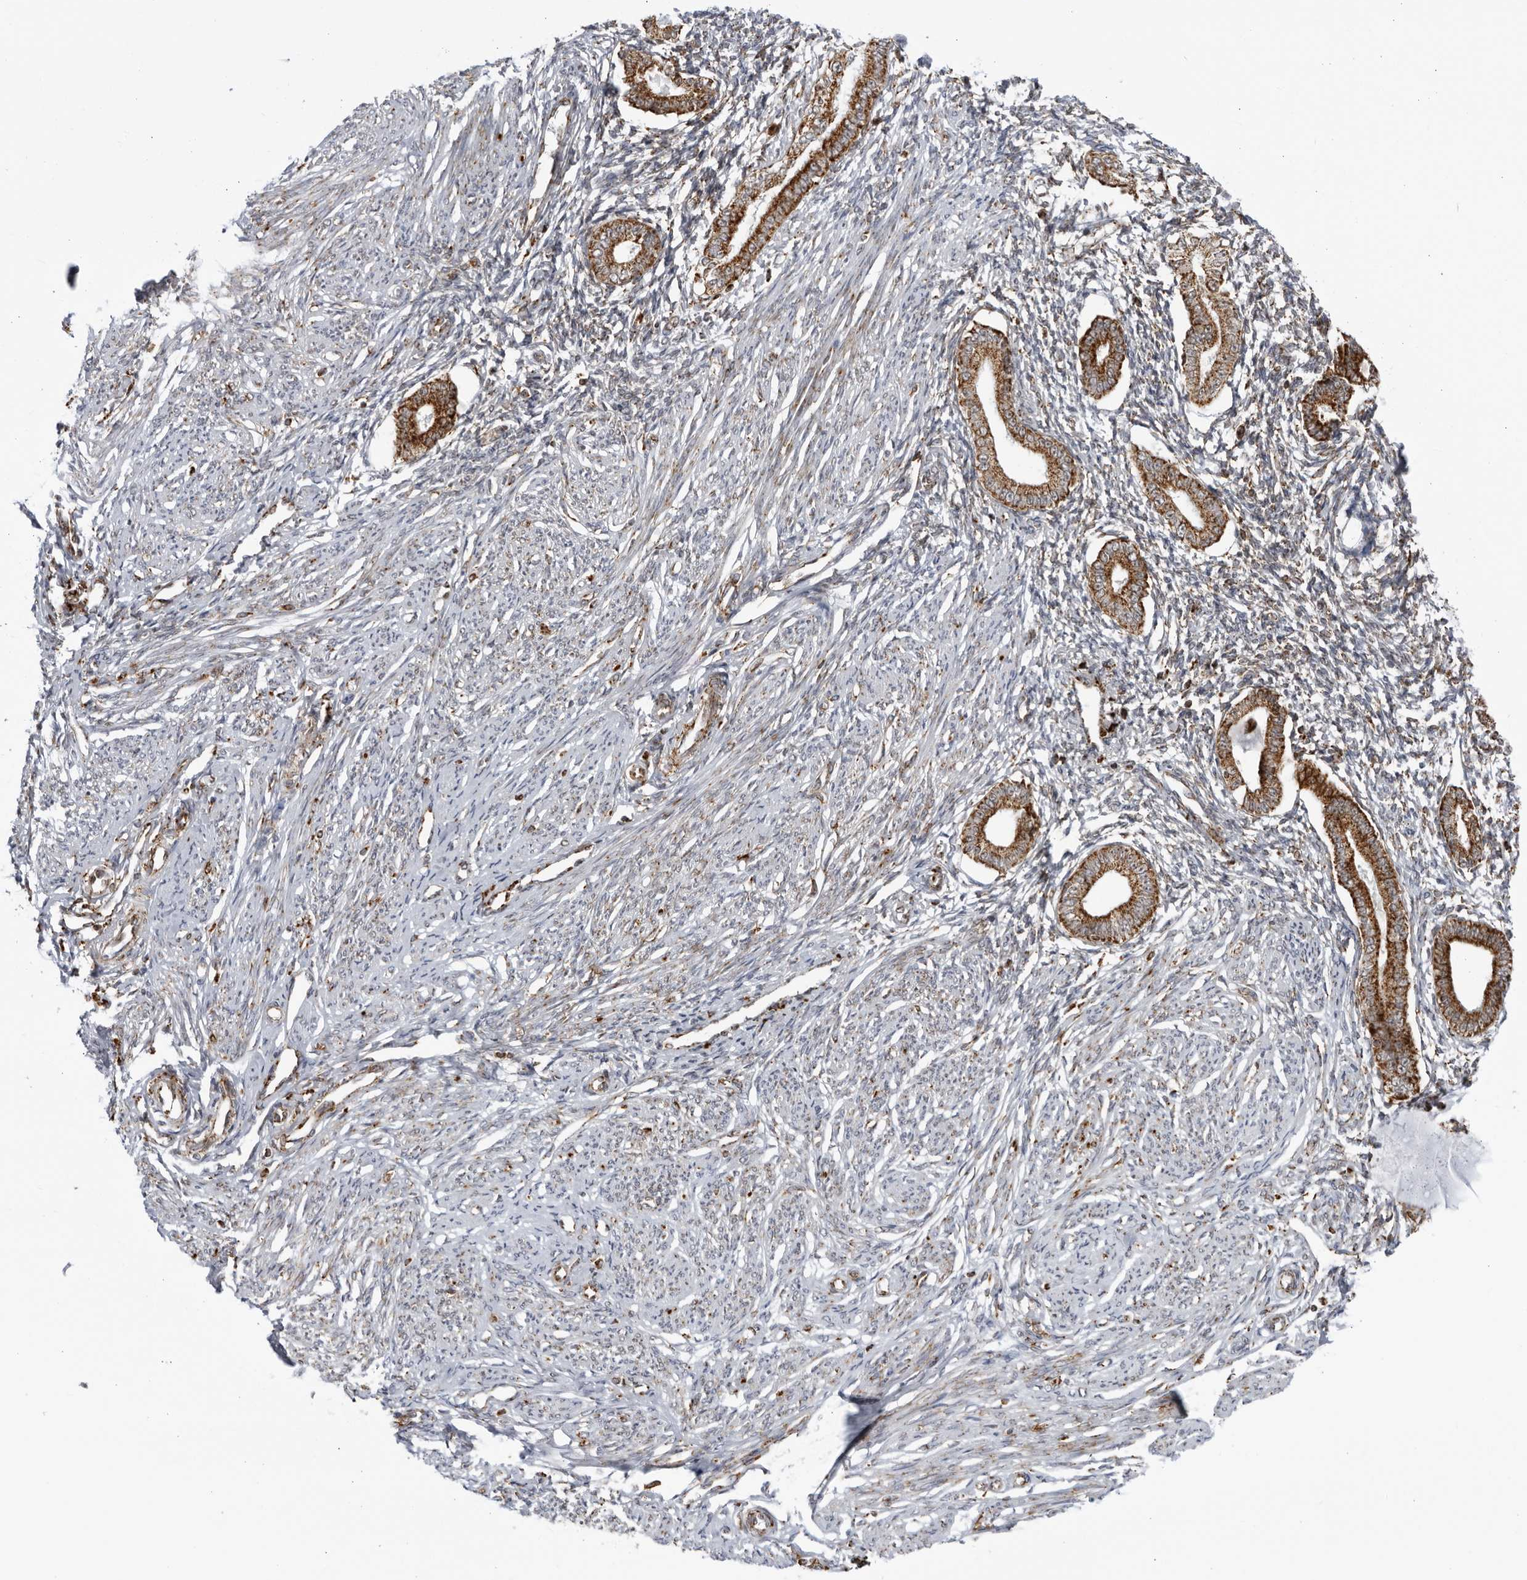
{"staining": {"intensity": "moderate", "quantity": "<25%", "location": "cytoplasmic/membranous"}, "tissue": "endometrium", "cell_type": "Cells in endometrial stroma", "image_type": "normal", "snomed": [{"axis": "morphology", "description": "Normal tissue, NOS"}, {"axis": "topography", "description": "Endometrium"}], "caption": "A high-resolution photomicrograph shows immunohistochemistry staining of benign endometrium, which reveals moderate cytoplasmic/membranous positivity in approximately <25% of cells in endometrial stroma.", "gene": "RBM34", "patient": {"sex": "female", "age": 56}}